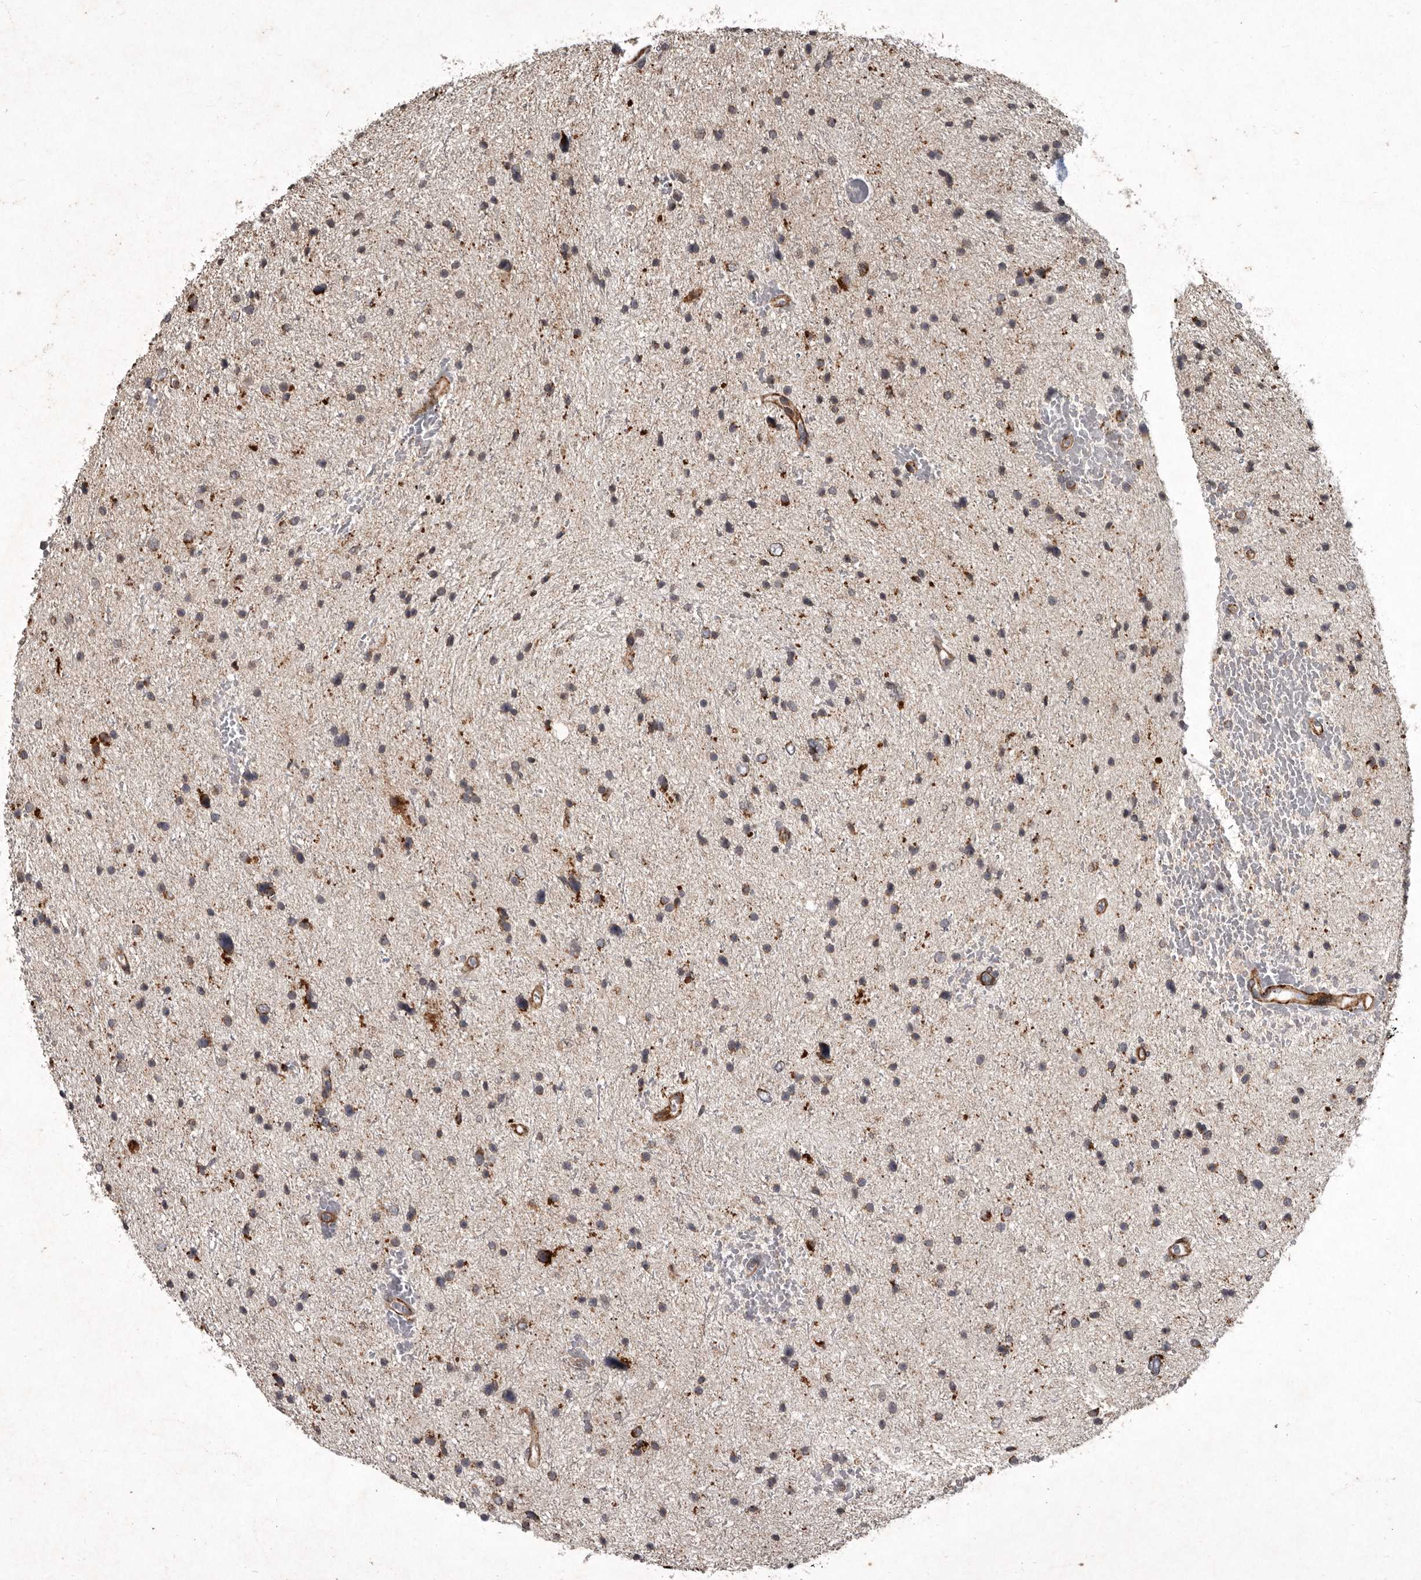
{"staining": {"intensity": "moderate", "quantity": "<25%", "location": "cytoplasmic/membranous"}, "tissue": "glioma", "cell_type": "Tumor cells", "image_type": "cancer", "snomed": [{"axis": "morphology", "description": "Glioma, malignant, Low grade"}, {"axis": "topography", "description": "Brain"}], "caption": "Tumor cells show low levels of moderate cytoplasmic/membranous positivity in approximately <25% of cells in malignant low-grade glioma. (Brightfield microscopy of DAB IHC at high magnification).", "gene": "MRPS15", "patient": {"sex": "female", "age": 37}}